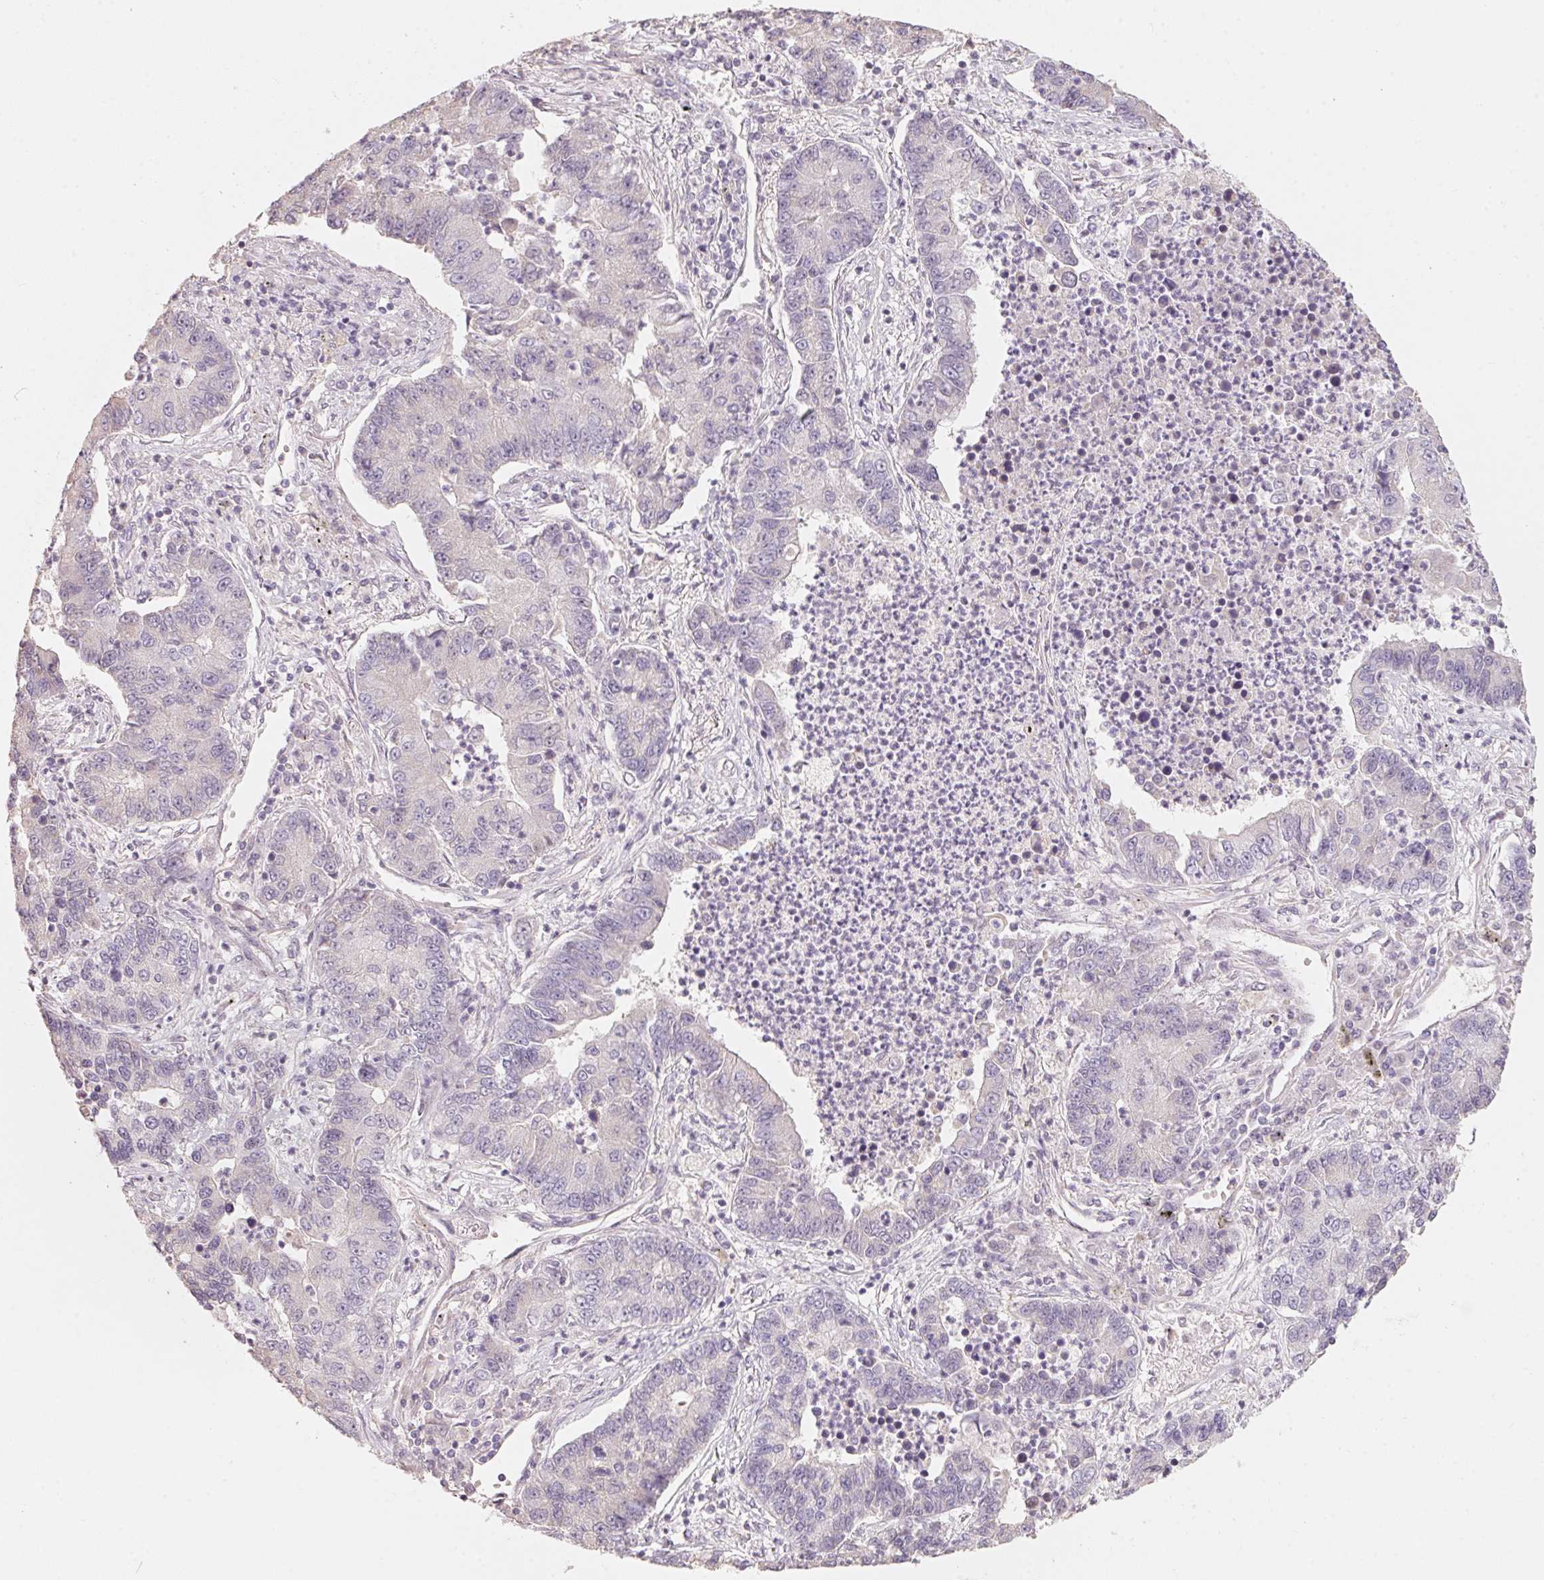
{"staining": {"intensity": "negative", "quantity": "none", "location": "none"}, "tissue": "lung cancer", "cell_type": "Tumor cells", "image_type": "cancer", "snomed": [{"axis": "morphology", "description": "Adenocarcinoma, NOS"}, {"axis": "topography", "description": "Lung"}], "caption": "DAB immunohistochemical staining of lung adenocarcinoma reveals no significant positivity in tumor cells.", "gene": "TP53AIP1", "patient": {"sex": "female", "age": 57}}